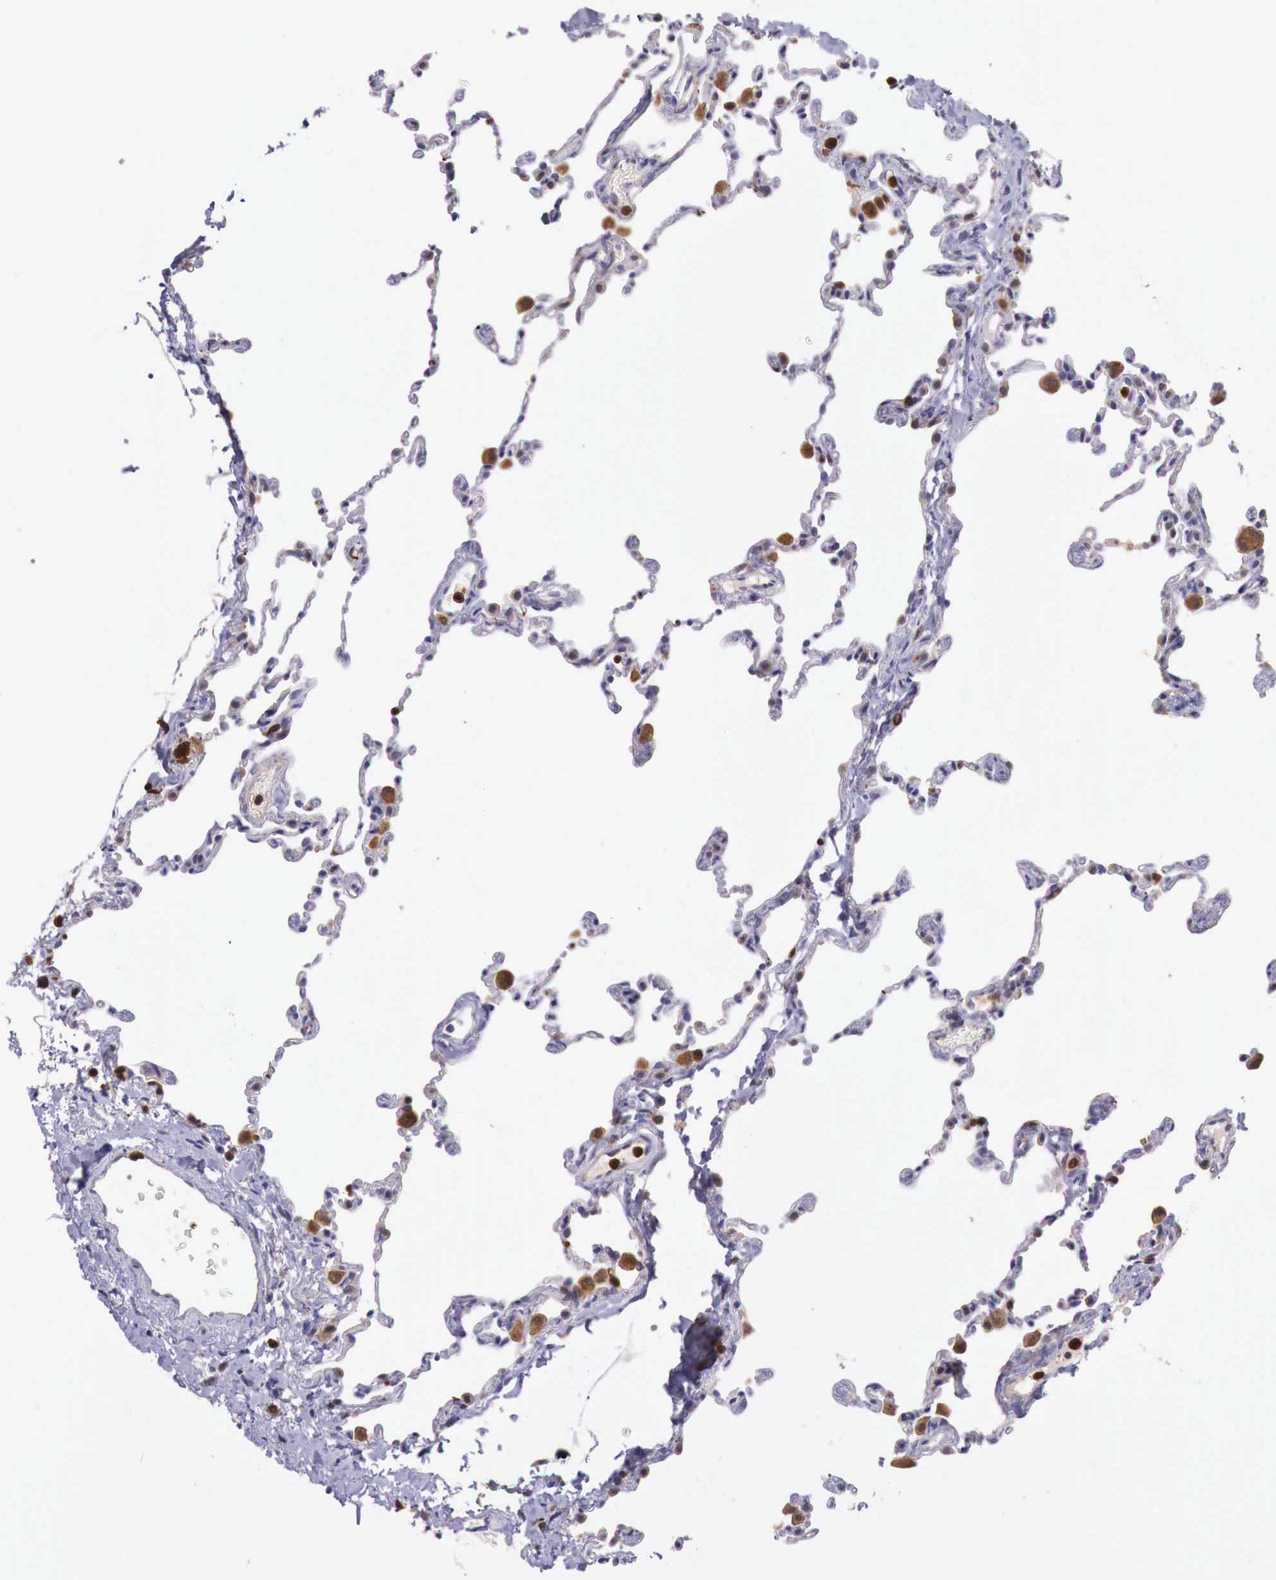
{"staining": {"intensity": "weak", "quantity": ">75%", "location": "cytoplasmic/membranous"}, "tissue": "lung", "cell_type": "Alveolar cells", "image_type": "normal", "snomed": [{"axis": "morphology", "description": "Normal tissue, NOS"}, {"axis": "topography", "description": "Lung"}], "caption": "This photomicrograph reveals immunohistochemistry staining of unremarkable lung, with low weak cytoplasmic/membranous staining in approximately >75% of alveolar cells.", "gene": "GAB2", "patient": {"sex": "female", "age": 61}}